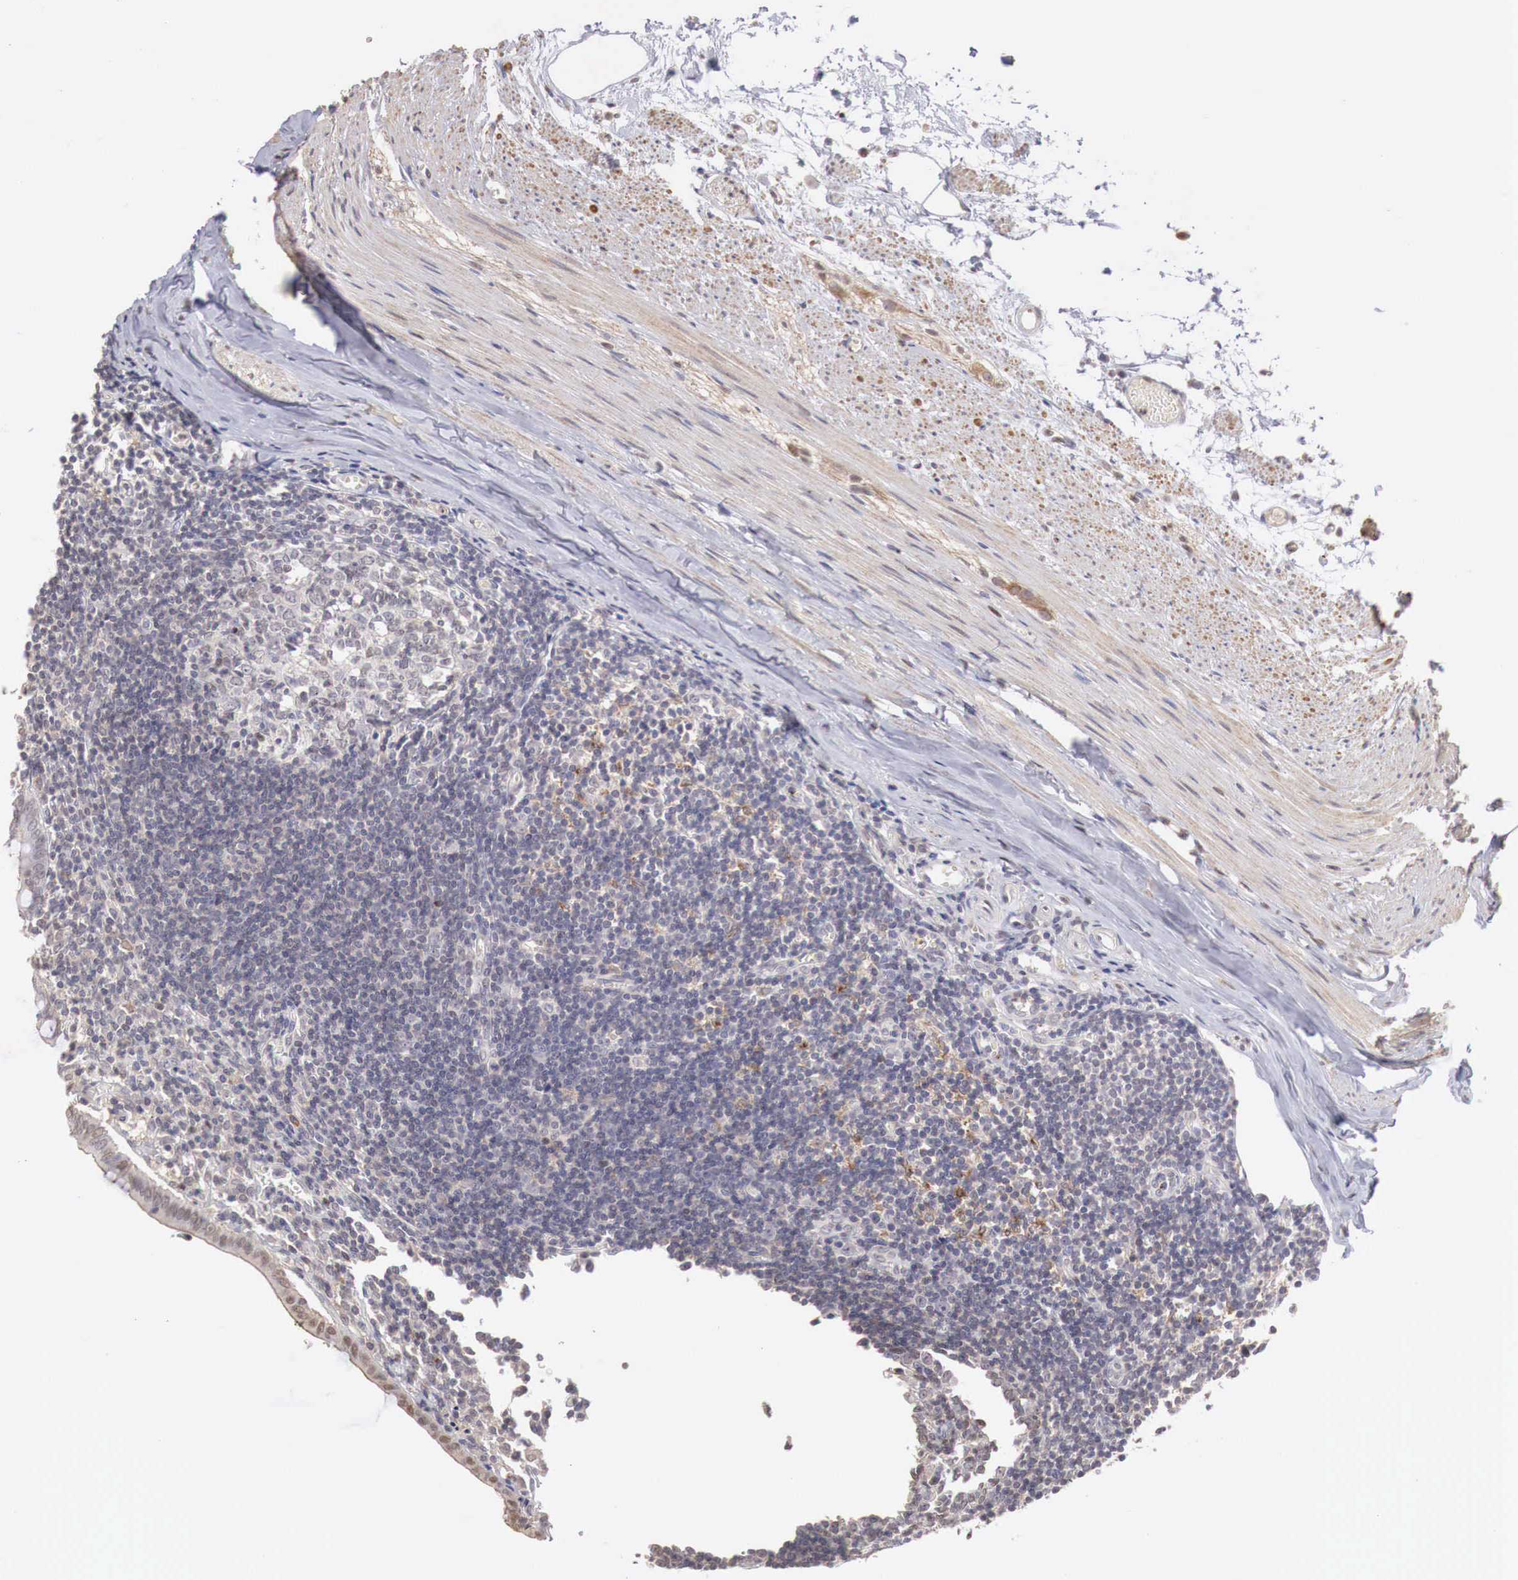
{"staining": {"intensity": "negative", "quantity": "none", "location": "none"}, "tissue": "appendix", "cell_type": "Glandular cells", "image_type": "normal", "snomed": [{"axis": "morphology", "description": "Normal tissue, NOS"}, {"axis": "topography", "description": "Appendix"}], "caption": "Immunohistochemistry micrograph of benign human appendix stained for a protein (brown), which demonstrates no expression in glandular cells. (DAB (3,3'-diaminobenzidine) IHC, high magnification).", "gene": "TBC1D9", "patient": {"sex": "female", "age": 19}}